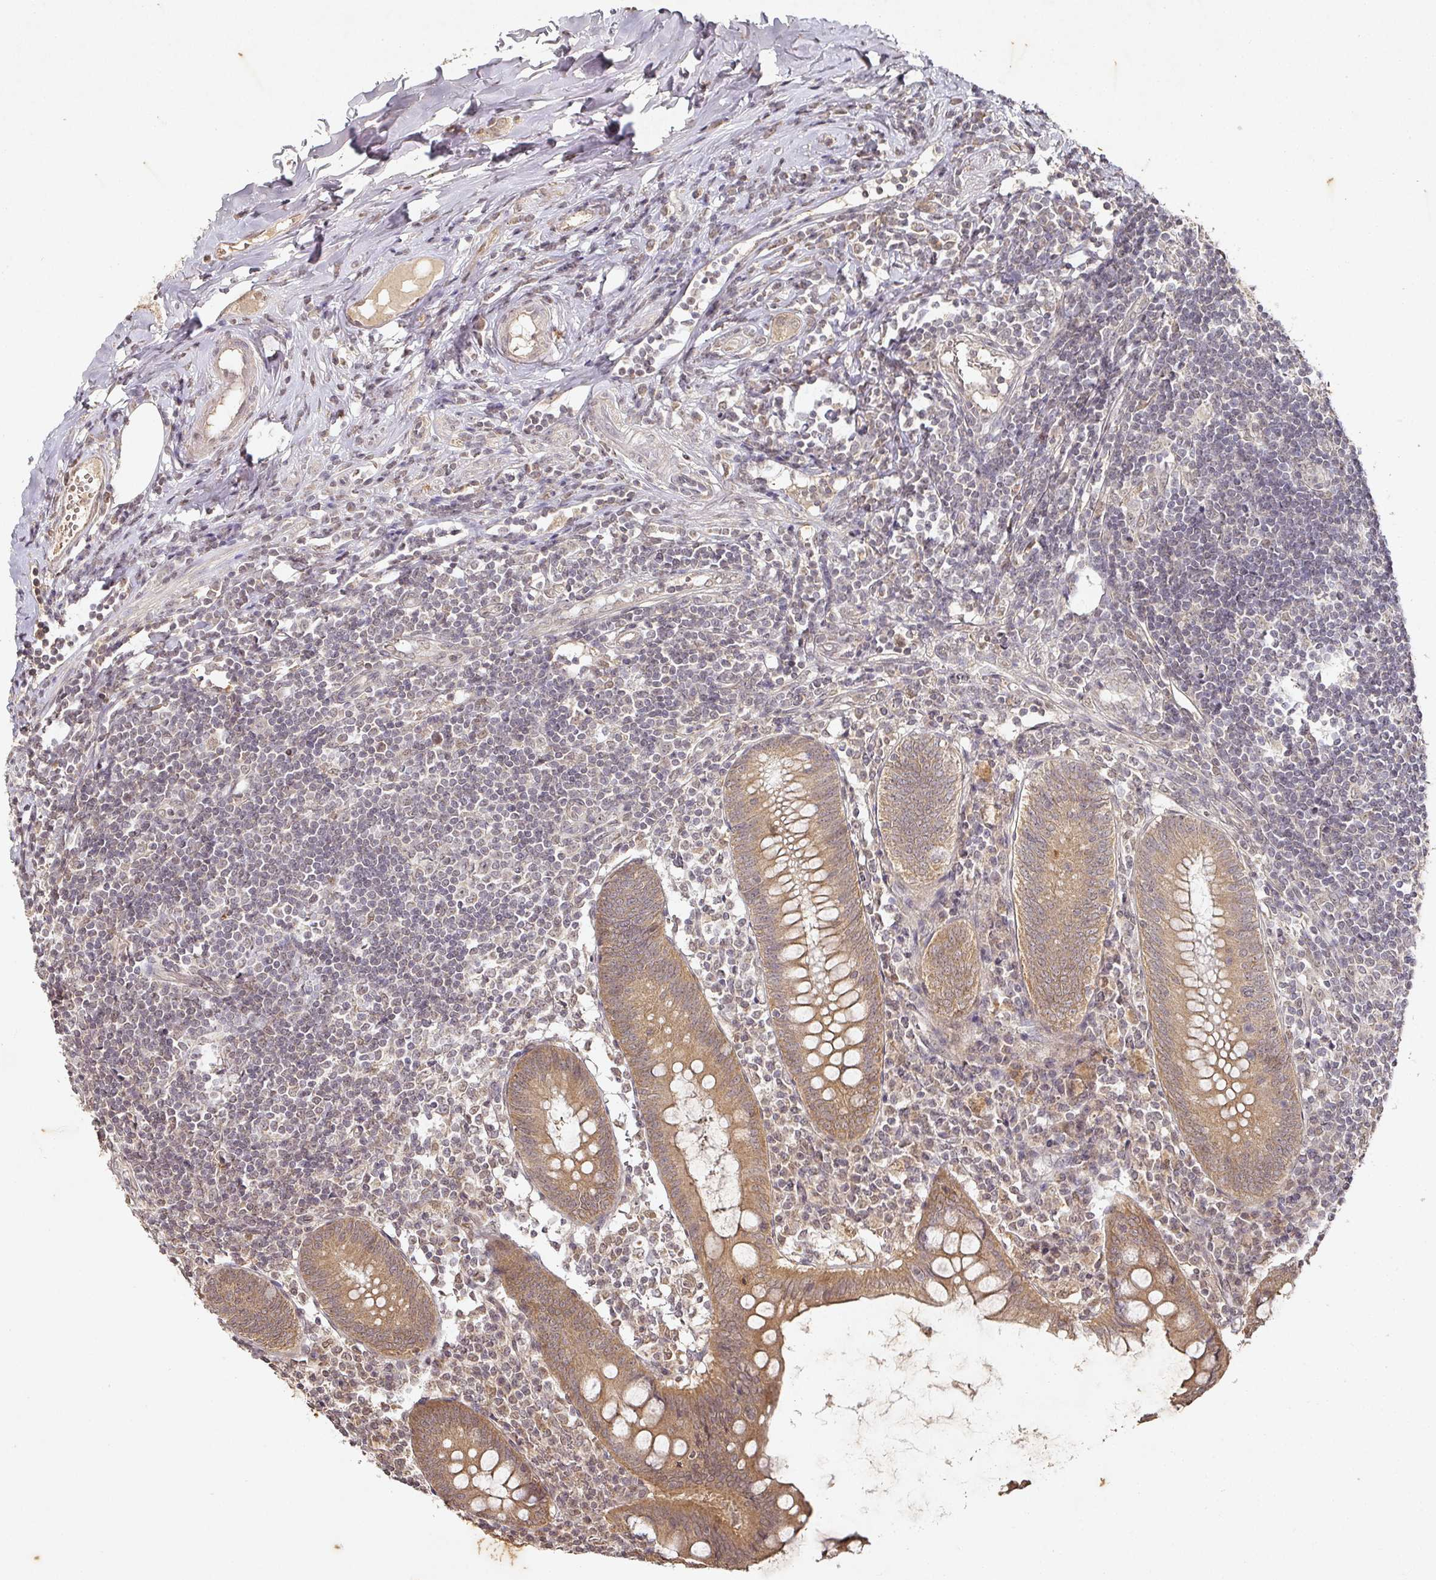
{"staining": {"intensity": "moderate", "quantity": ">75%", "location": "cytoplasmic/membranous"}, "tissue": "appendix", "cell_type": "Glandular cells", "image_type": "normal", "snomed": [{"axis": "morphology", "description": "Normal tissue, NOS"}, {"axis": "topography", "description": "Appendix"}], "caption": "Glandular cells reveal moderate cytoplasmic/membranous staining in approximately >75% of cells in normal appendix.", "gene": "CAPN5", "patient": {"sex": "female", "age": 54}}